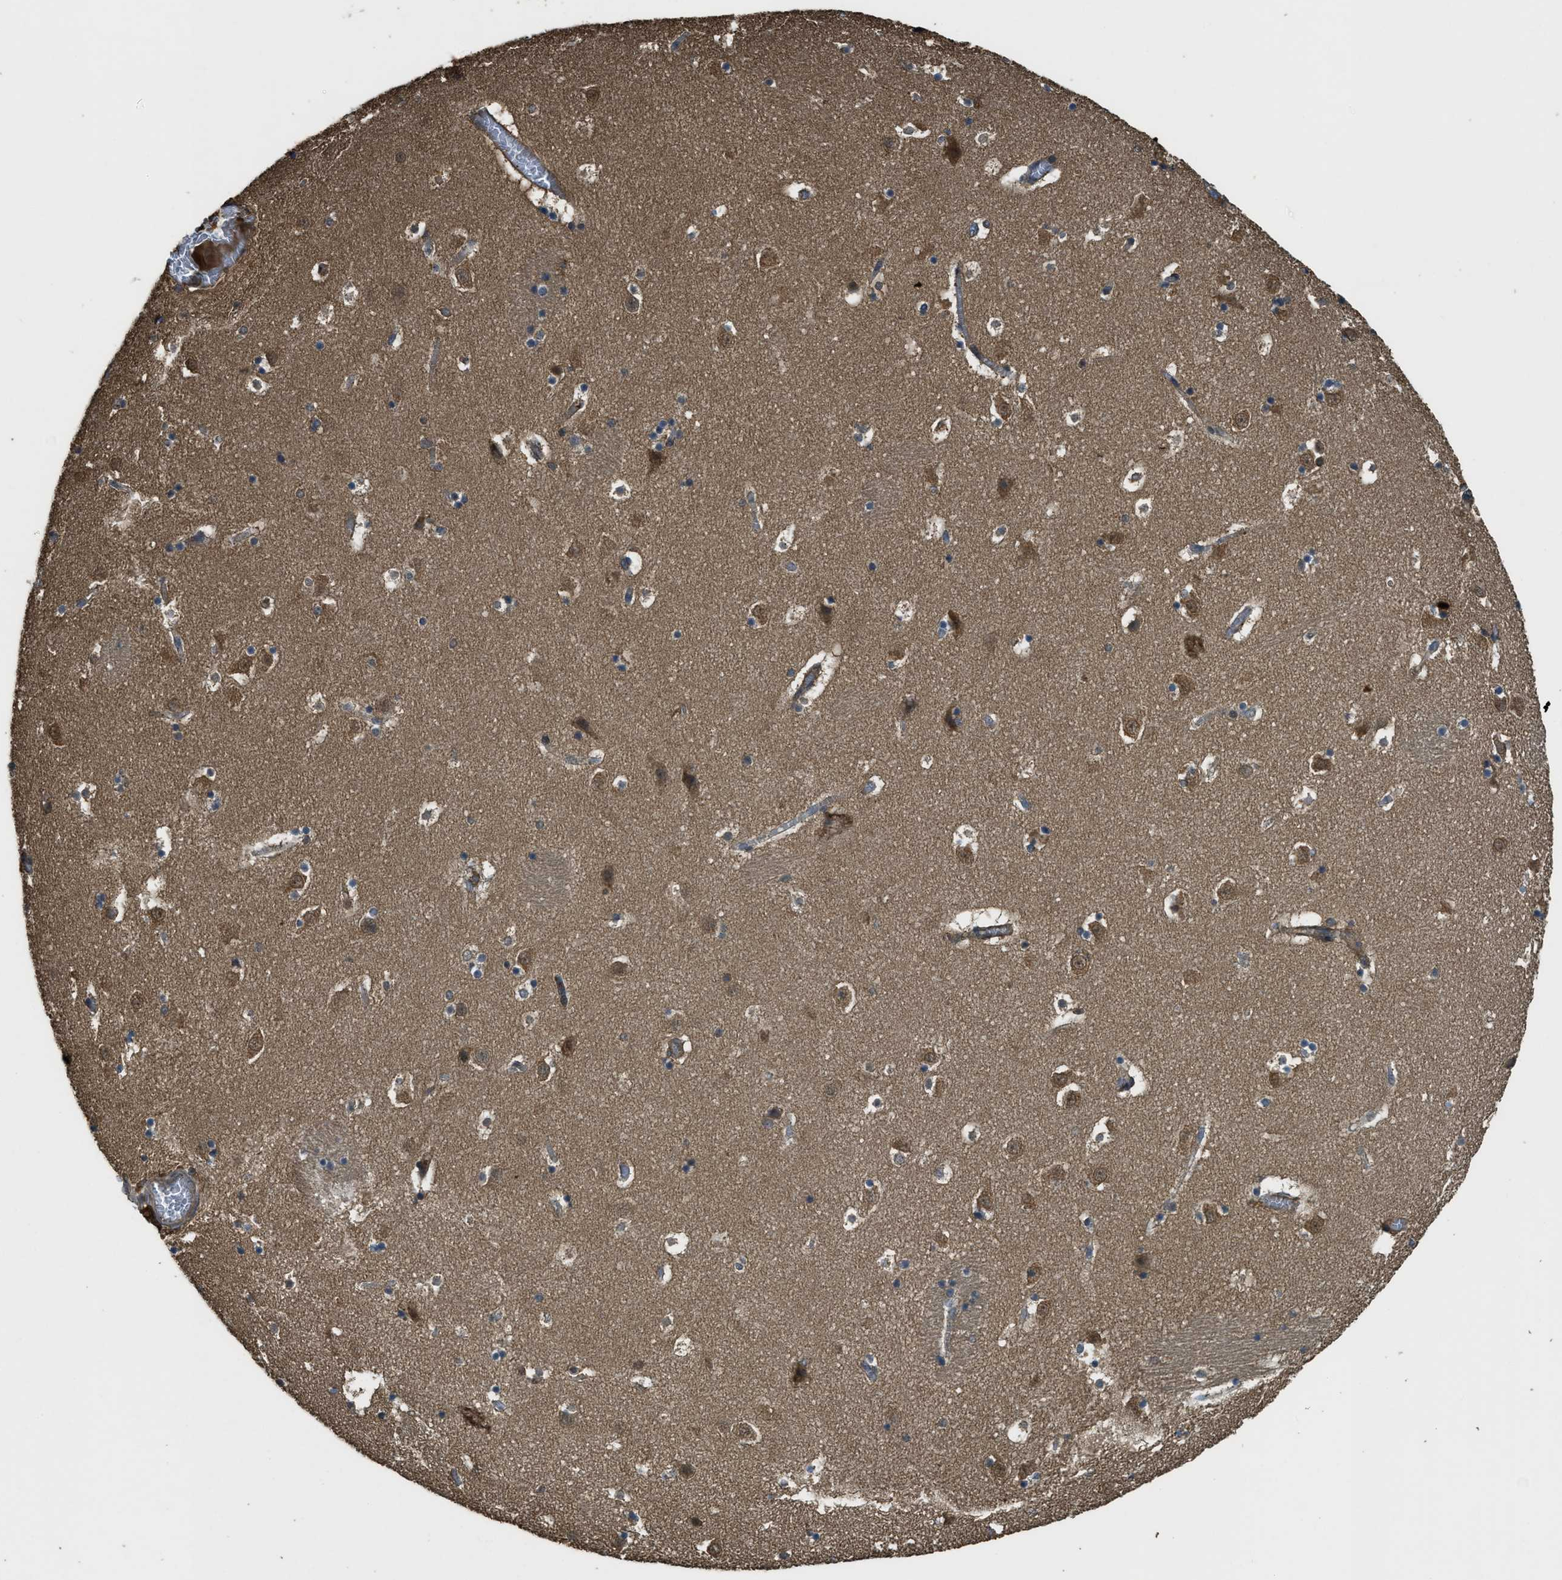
{"staining": {"intensity": "weak", "quantity": "<25%", "location": "cytoplasmic/membranous"}, "tissue": "caudate", "cell_type": "Glial cells", "image_type": "normal", "snomed": [{"axis": "morphology", "description": "Normal tissue, NOS"}, {"axis": "topography", "description": "Lateral ventricle wall"}], "caption": "Immunohistochemistry image of benign human caudate stained for a protein (brown), which reveals no expression in glial cells.", "gene": "PPP6R3", "patient": {"sex": "male", "age": 45}}